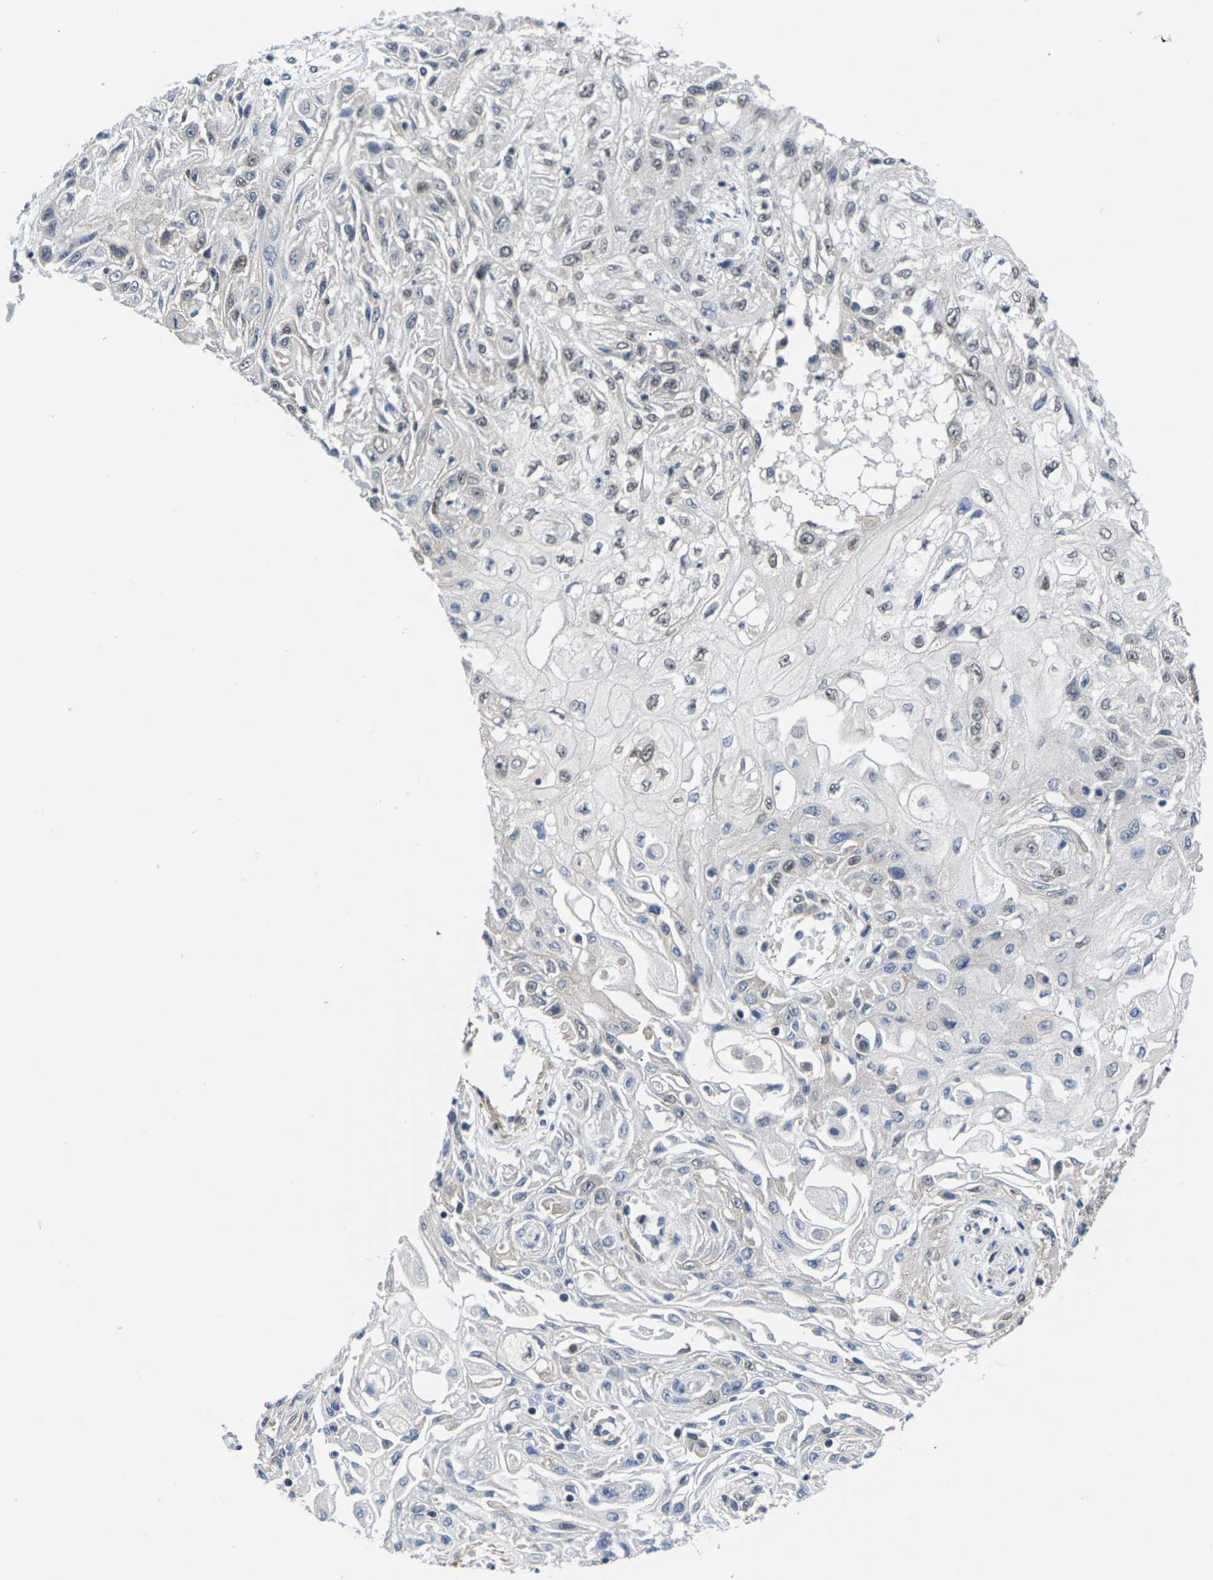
{"staining": {"intensity": "weak", "quantity": "<25%", "location": "nuclear"}, "tissue": "skin cancer", "cell_type": "Tumor cells", "image_type": "cancer", "snomed": [{"axis": "morphology", "description": "Squamous cell carcinoma, NOS"}, {"axis": "topography", "description": "Skin"}], "caption": "Squamous cell carcinoma (skin) was stained to show a protein in brown. There is no significant staining in tumor cells.", "gene": "ST6GAL2", "patient": {"sex": "male", "age": 75}}